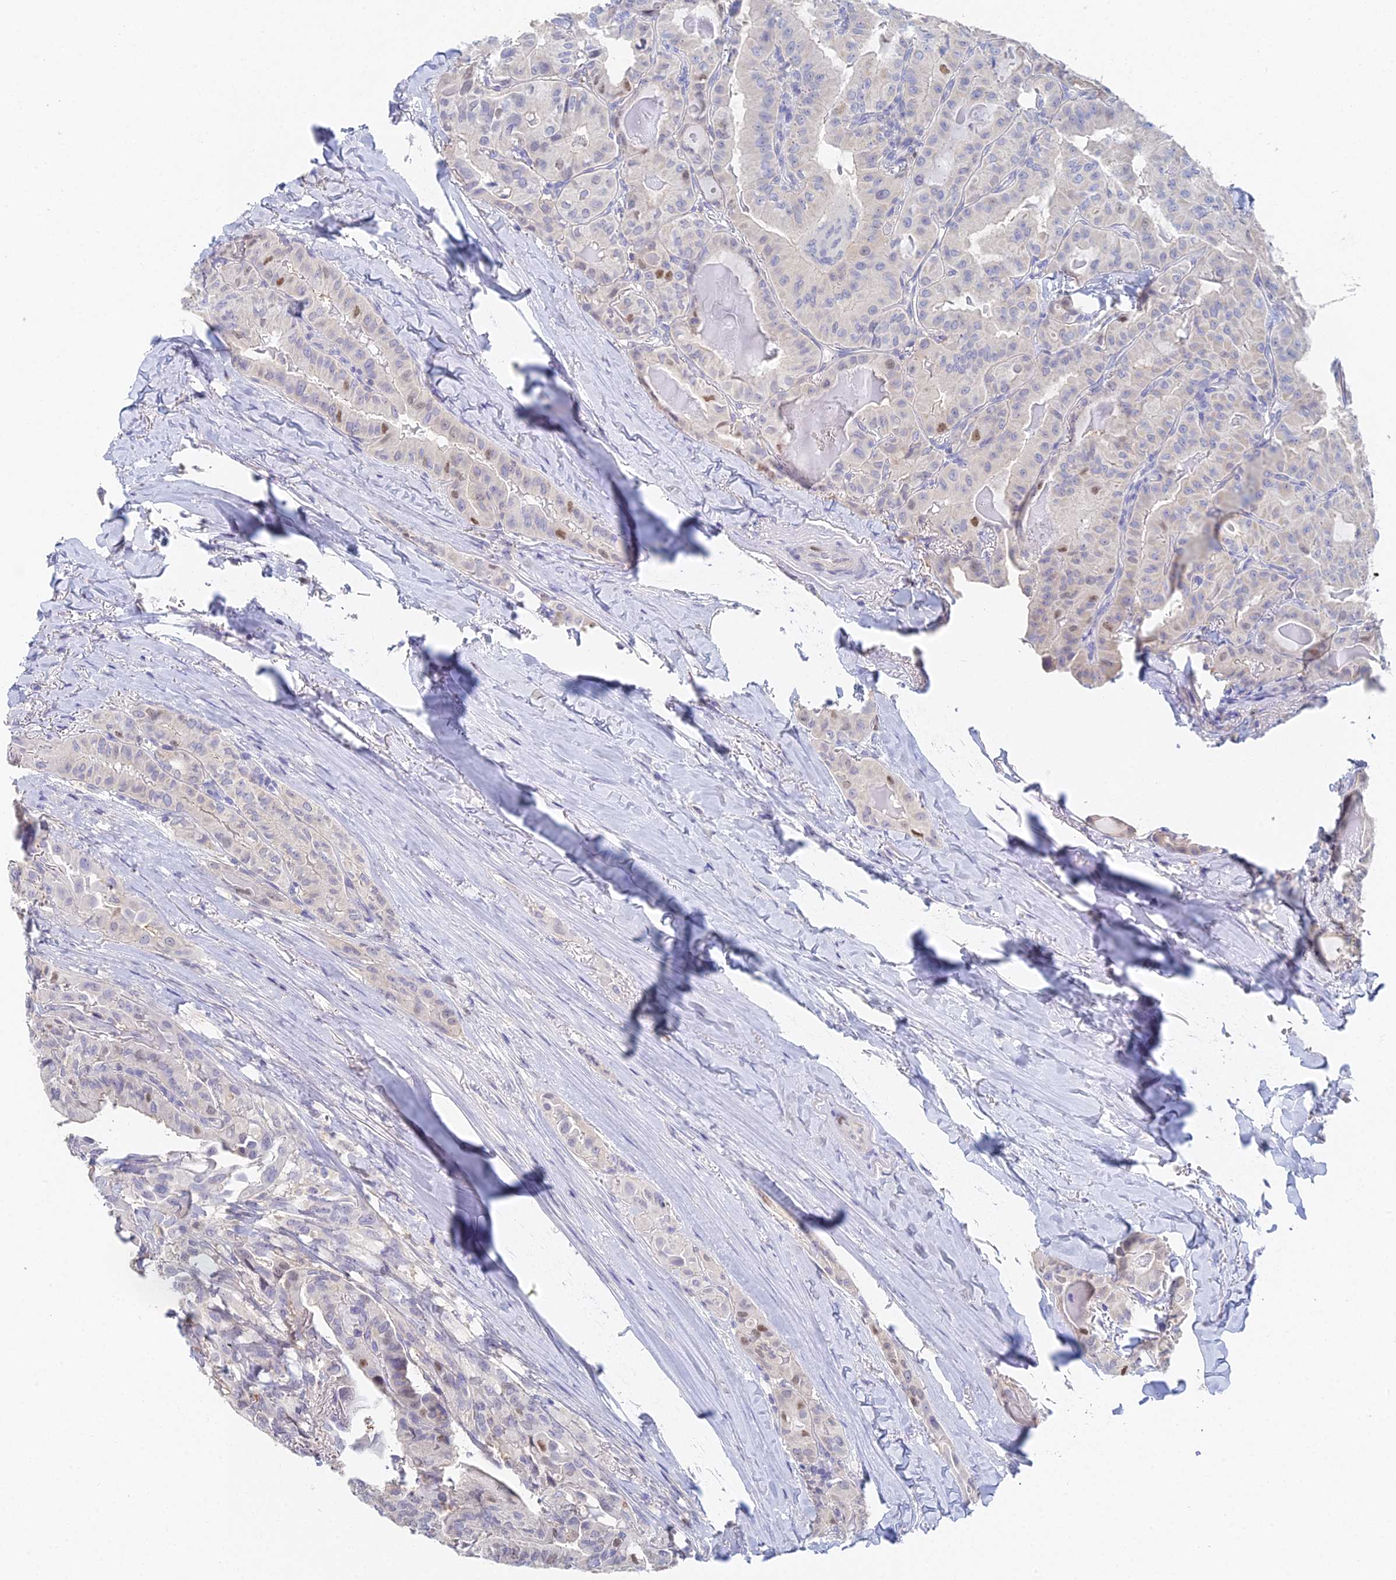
{"staining": {"intensity": "moderate", "quantity": "<25%", "location": "nuclear"}, "tissue": "thyroid cancer", "cell_type": "Tumor cells", "image_type": "cancer", "snomed": [{"axis": "morphology", "description": "Papillary adenocarcinoma, NOS"}, {"axis": "topography", "description": "Thyroid gland"}], "caption": "Papillary adenocarcinoma (thyroid) was stained to show a protein in brown. There is low levels of moderate nuclear expression in about <25% of tumor cells. The protein of interest is stained brown, and the nuclei are stained in blue (DAB IHC with brightfield microscopy, high magnification).", "gene": "MCM2", "patient": {"sex": "female", "age": 68}}